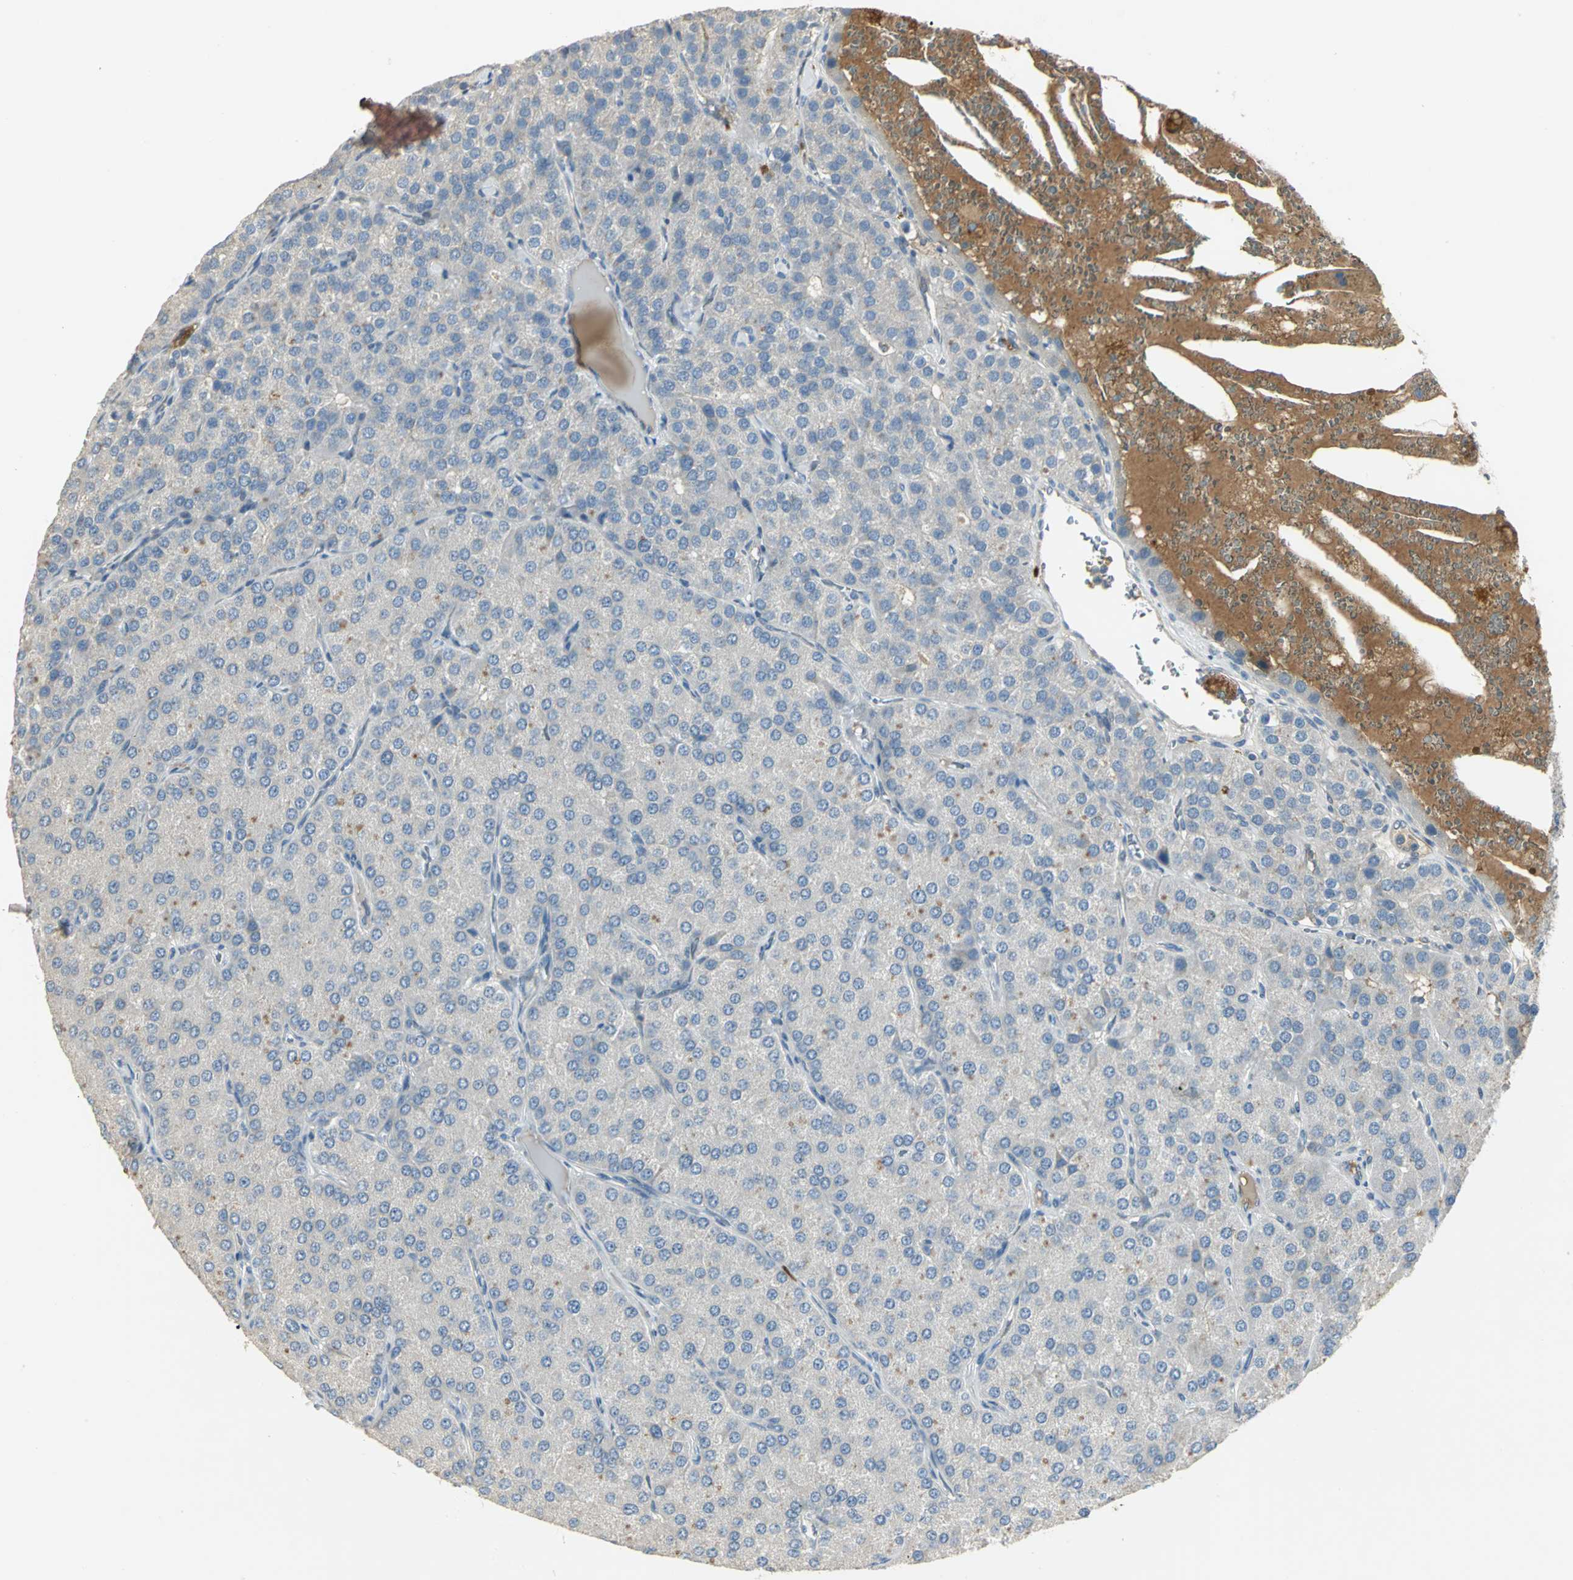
{"staining": {"intensity": "negative", "quantity": "none", "location": "none"}, "tissue": "parathyroid gland", "cell_type": "Glandular cells", "image_type": "normal", "snomed": [{"axis": "morphology", "description": "Normal tissue, NOS"}, {"axis": "morphology", "description": "Adenoma, NOS"}, {"axis": "topography", "description": "Parathyroid gland"}], "caption": "DAB immunohistochemical staining of unremarkable human parathyroid gland reveals no significant expression in glandular cells.", "gene": "PROC", "patient": {"sex": "female", "age": 86}}